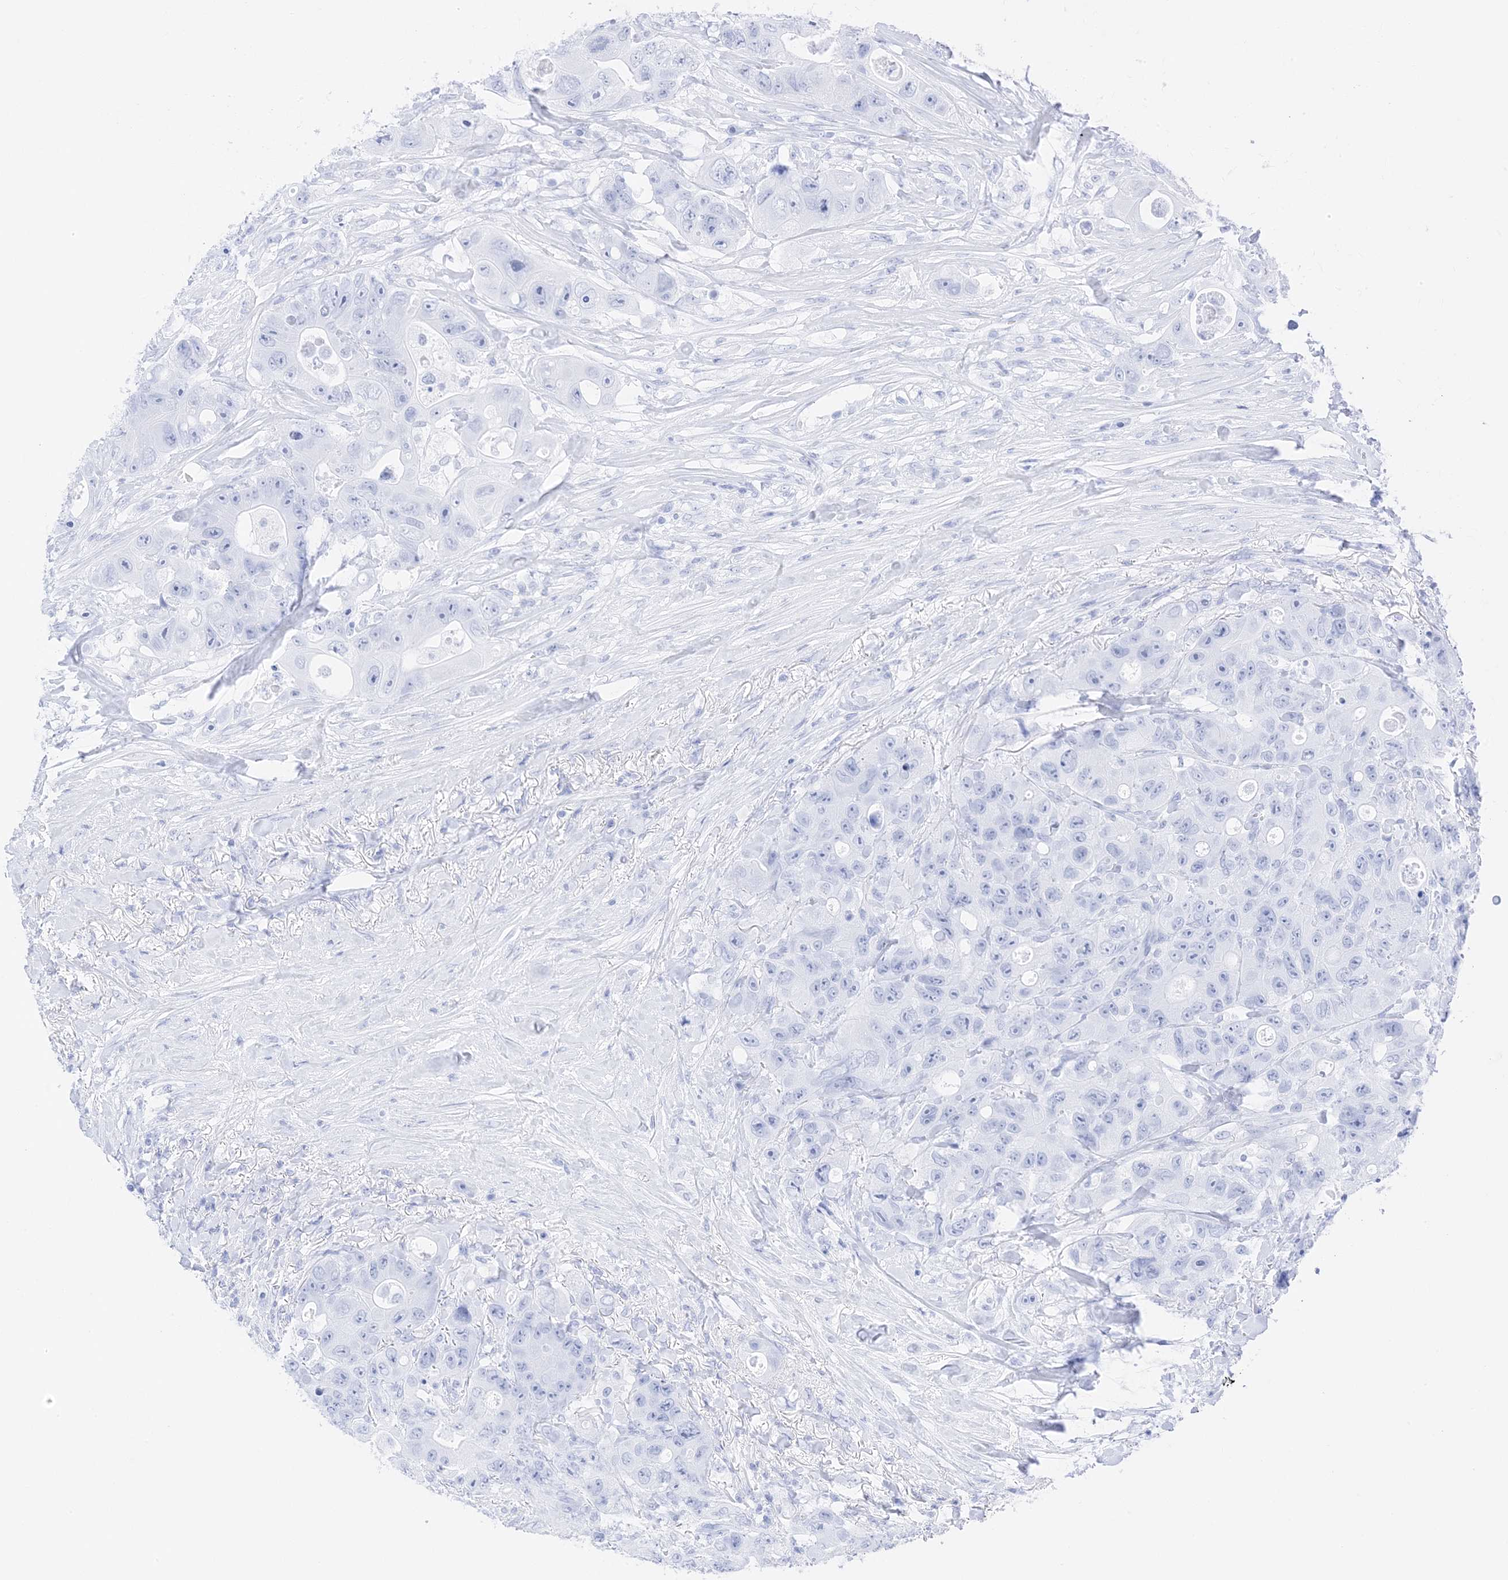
{"staining": {"intensity": "negative", "quantity": "none", "location": "none"}, "tissue": "colorectal cancer", "cell_type": "Tumor cells", "image_type": "cancer", "snomed": [{"axis": "morphology", "description": "Adenocarcinoma, NOS"}, {"axis": "topography", "description": "Colon"}], "caption": "Tumor cells show no significant expression in colorectal cancer. (DAB immunohistochemistry, high magnification).", "gene": "MUC17", "patient": {"sex": "female", "age": 46}}